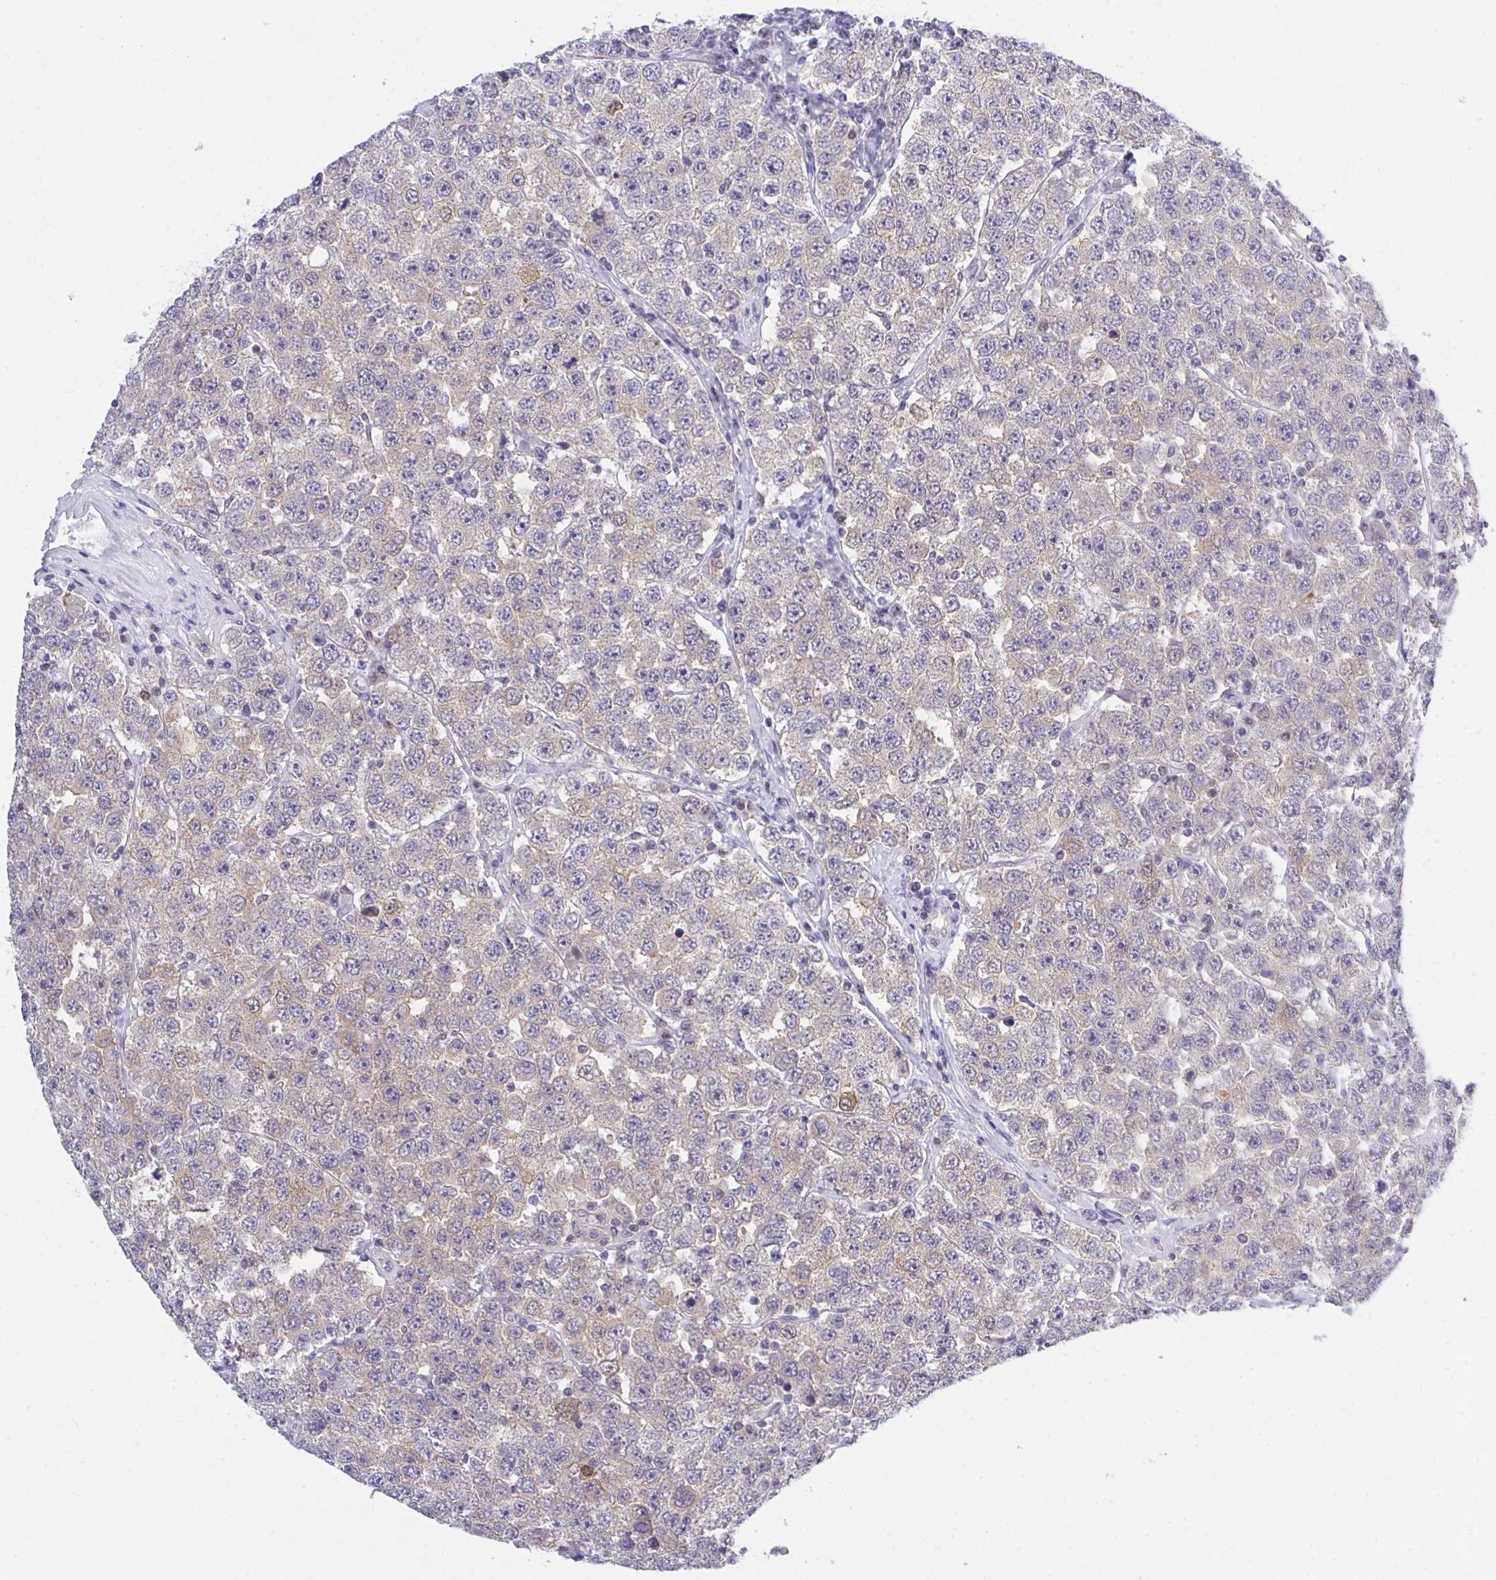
{"staining": {"intensity": "weak", "quantity": "25%-75%", "location": "cytoplasmic/membranous"}, "tissue": "testis cancer", "cell_type": "Tumor cells", "image_type": "cancer", "snomed": [{"axis": "morphology", "description": "Seminoma, NOS"}, {"axis": "topography", "description": "Testis"}], "caption": "Protein staining by IHC reveals weak cytoplasmic/membranous positivity in about 25%-75% of tumor cells in testis cancer.", "gene": "THOP1", "patient": {"sex": "male", "age": 28}}